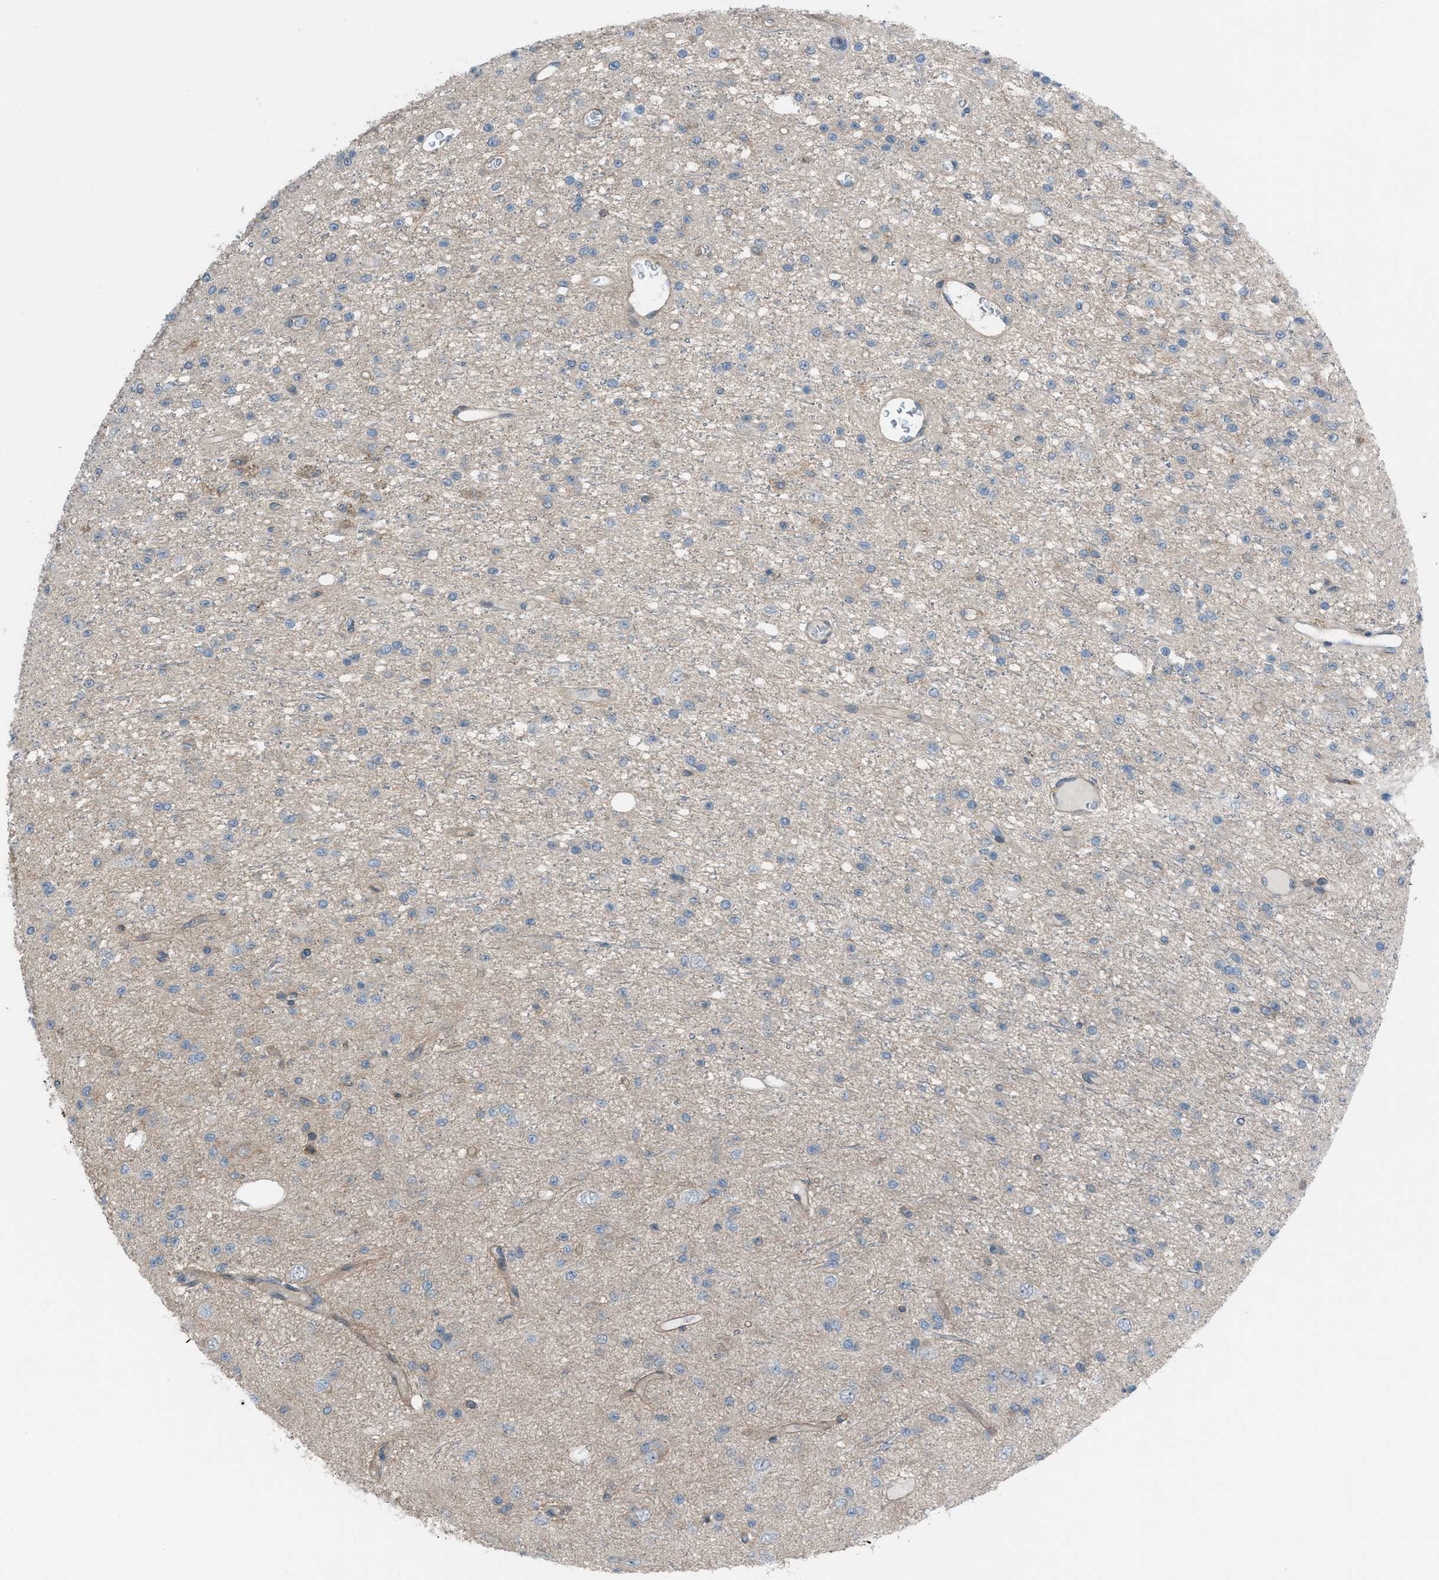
{"staining": {"intensity": "negative", "quantity": "none", "location": "none"}, "tissue": "glioma", "cell_type": "Tumor cells", "image_type": "cancer", "snomed": [{"axis": "morphology", "description": "Glioma, malignant, Low grade"}, {"axis": "topography", "description": "Brain"}], "caption": "A photomicrograph of human malignant glioma (low-grade) is negative for staining in tumor cells. The staining was performed using DAB (3,3'-diaminobenzidine) to visualize the protein expression in brown, while the nuclei were stained in blue with hematoxylin (Magnification: 20x).", "gene": "DYRK1A", "patient": {"sex": "male", "age": 38}}